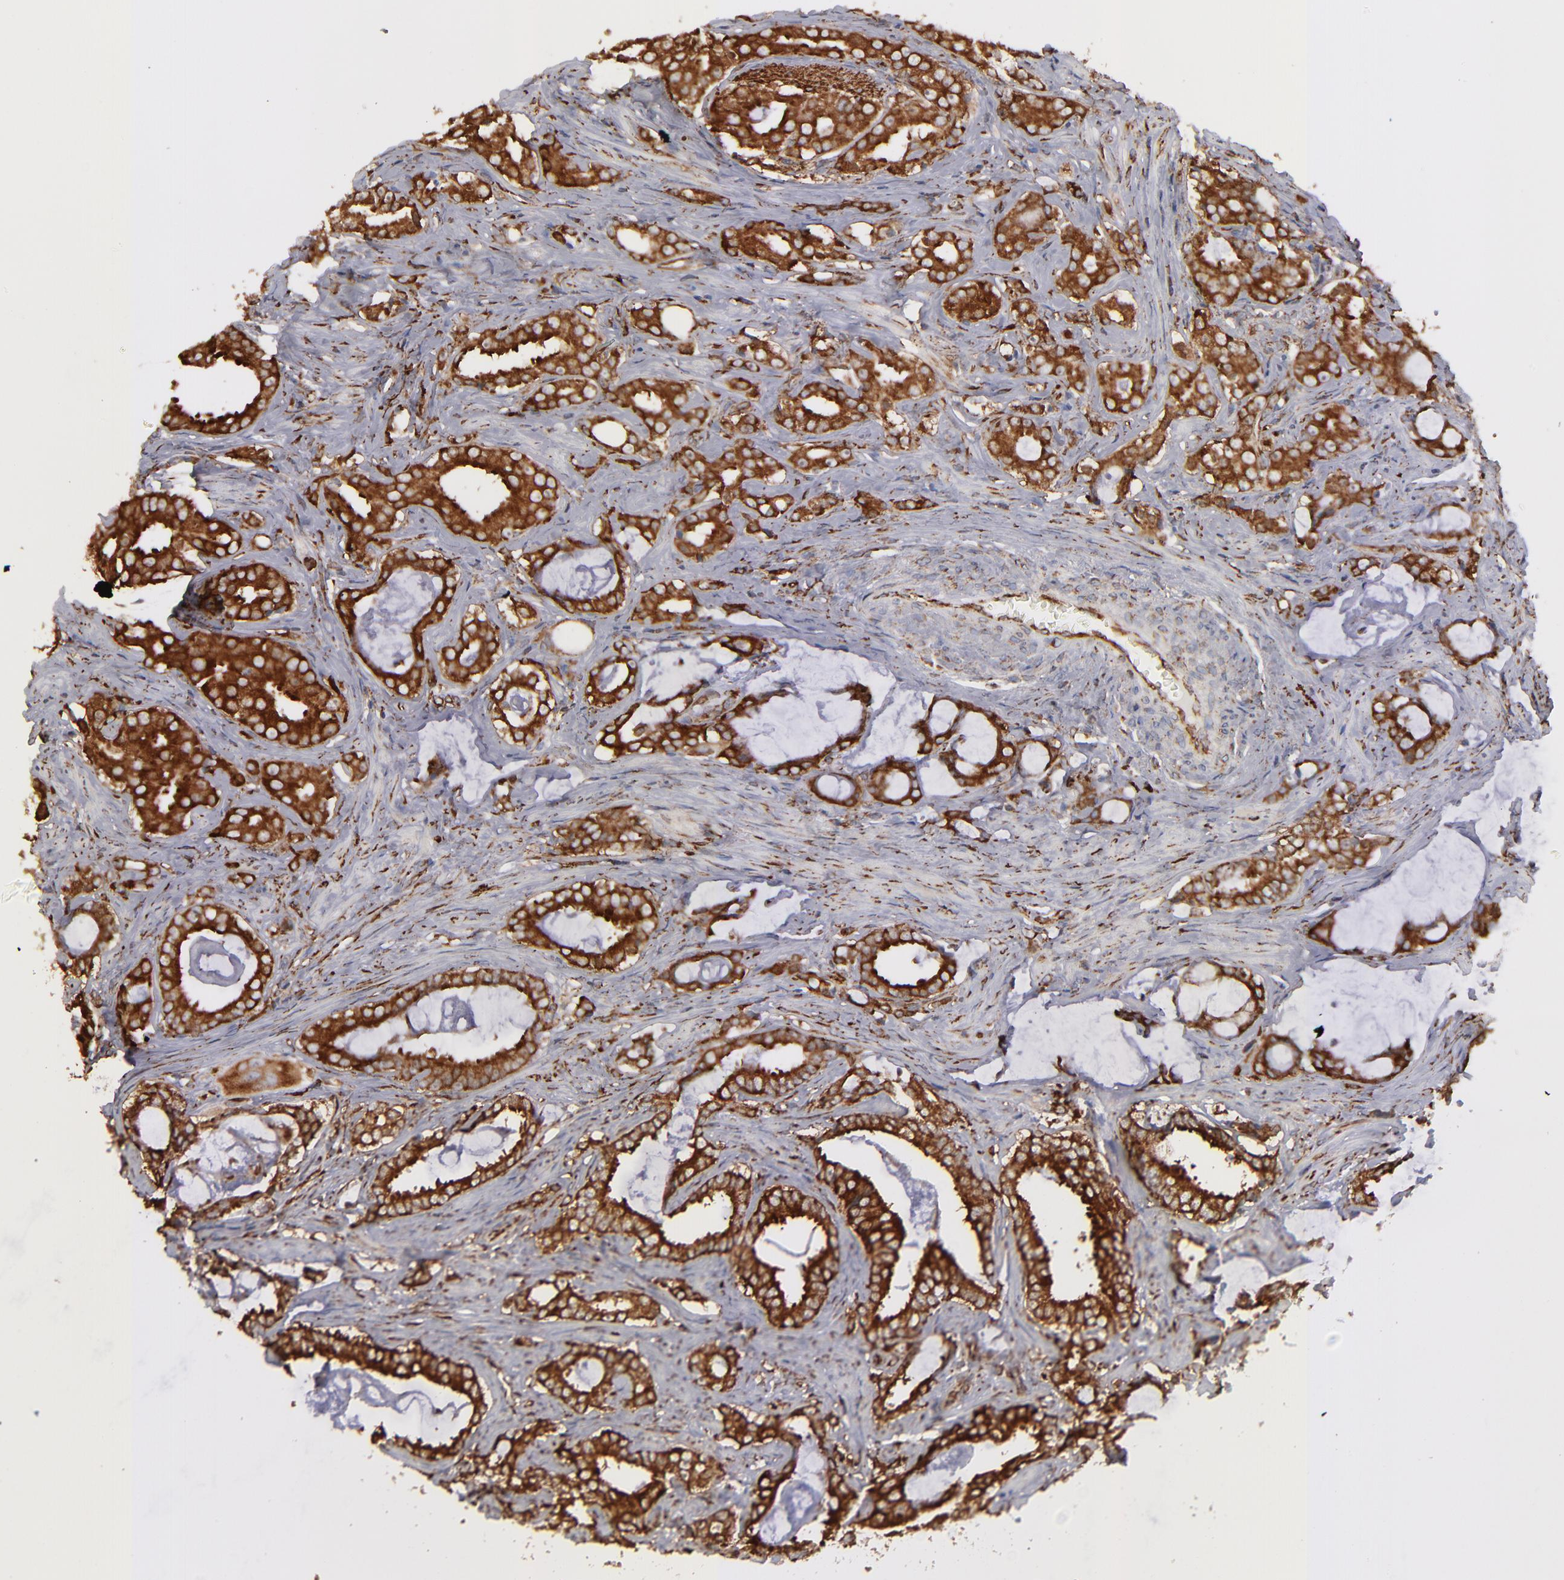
{"staining": {"intensity": "strong", "quantity": ">75%", "location": "cytoplasmic/membranous"}, "tissue": "prostate cancer", "cell_type": "Tumor cells", "image_type": "cancer", "snomed": [{"axis": "morphology", "description": "Adenocarcinoma, Low grade"}, {"axis": "topography", "description": "Prostate"}], "caption": "Protein staining demonstrates strong cytoplasmic/membranous positivity in about >75% of tumor cells in prostate adenocarcinoma (low-grade).", "gene": "KTN1", "patient": {"sex": "male", "age": 59}}